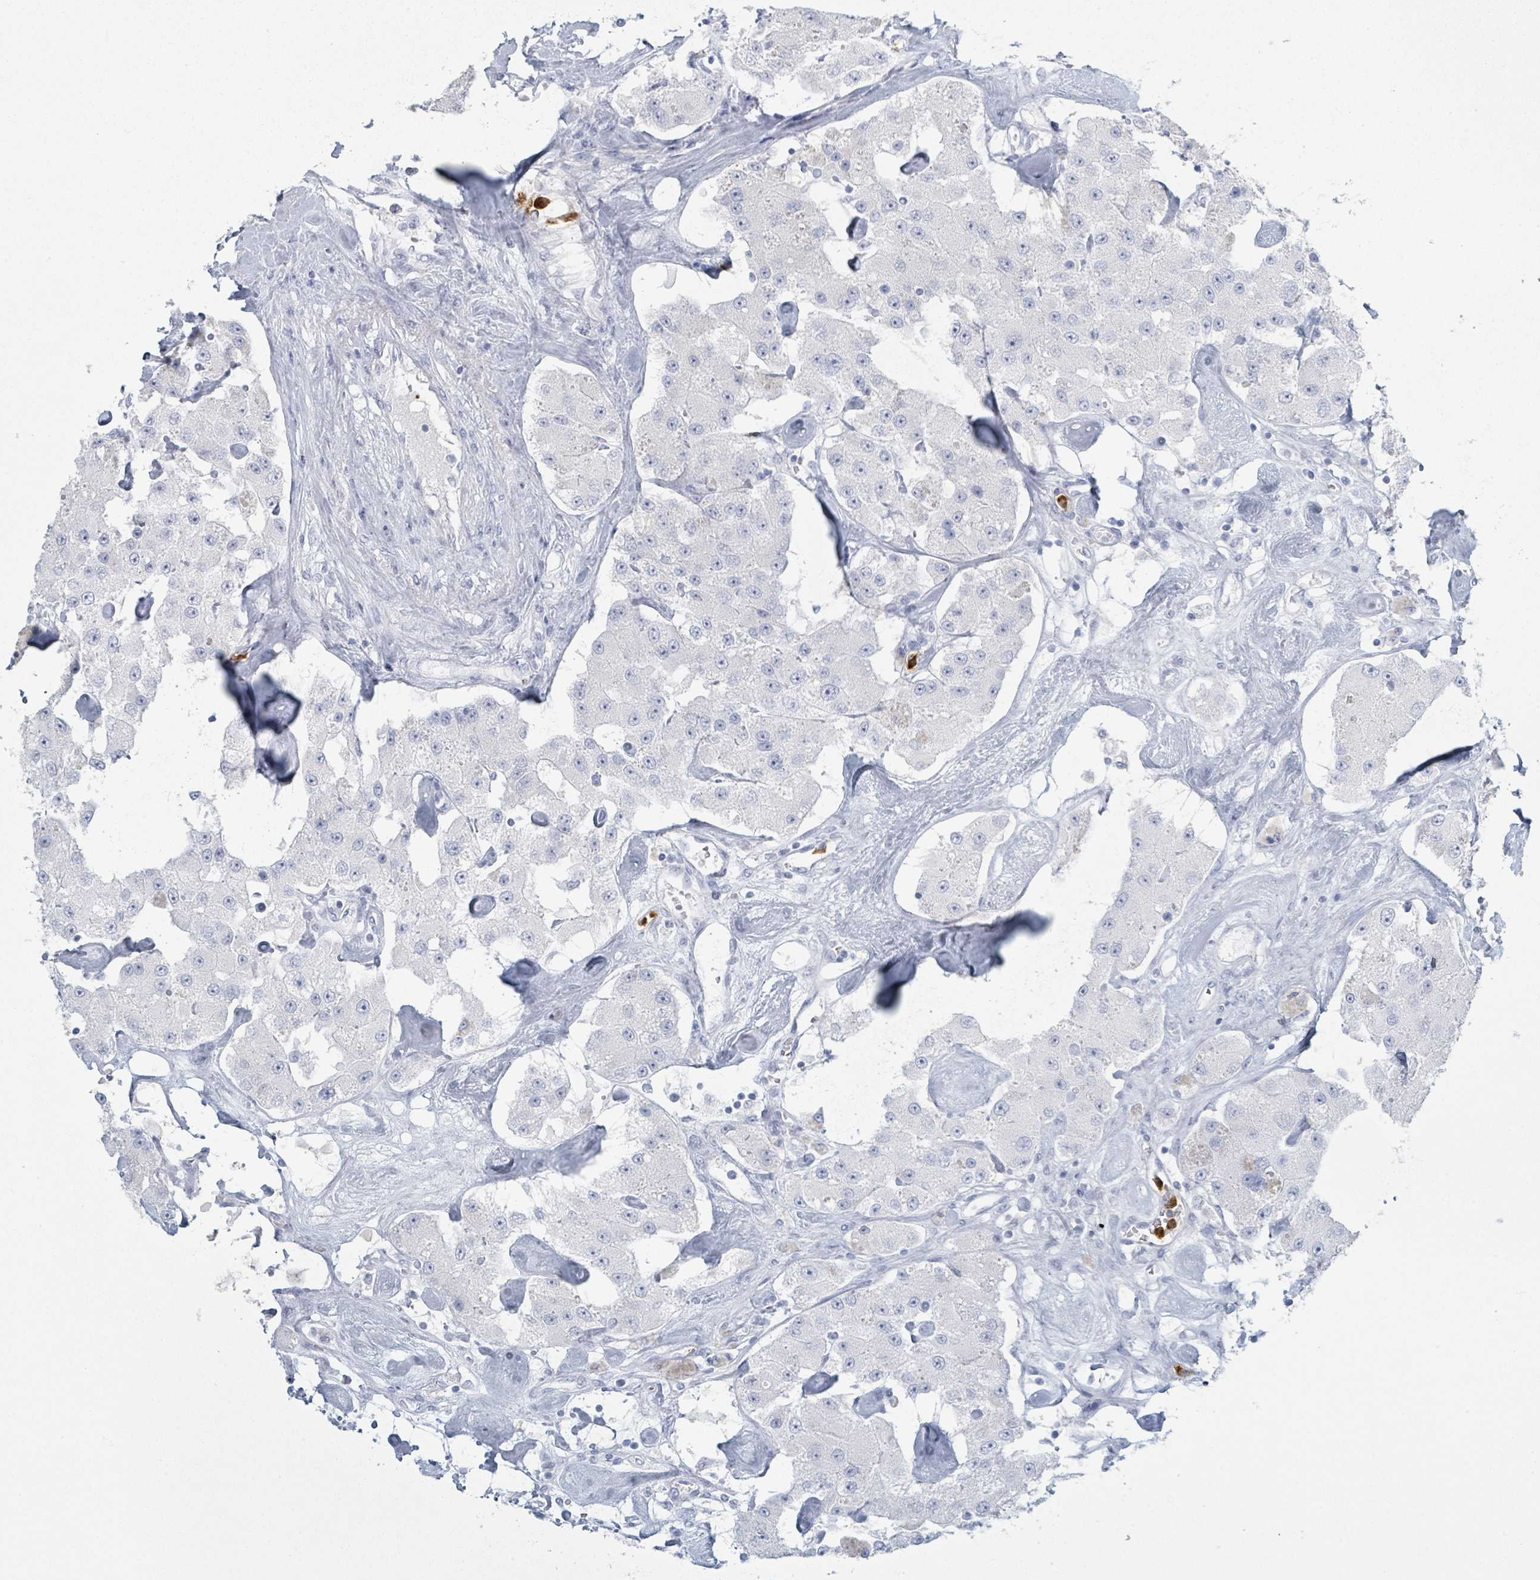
{"staining": {"intensity": "negative", "quantity": "none", "location": "none"}, "tissue": "carcinoid", "cell_type": "Tumor cells", "image_type": "cancer", "snomed": [{"axis": "morphology", "description": "Carcinoid, malignant, NOS"}, {"axis": "topography", "description": "Pancreas"}], "caption": "DAB immunohistochemical staining of human malignant carcinoid reveals no significant expression in tumor cells.", "gene": "DEFA4", "patient": {"sex": "male", "age": 41}}